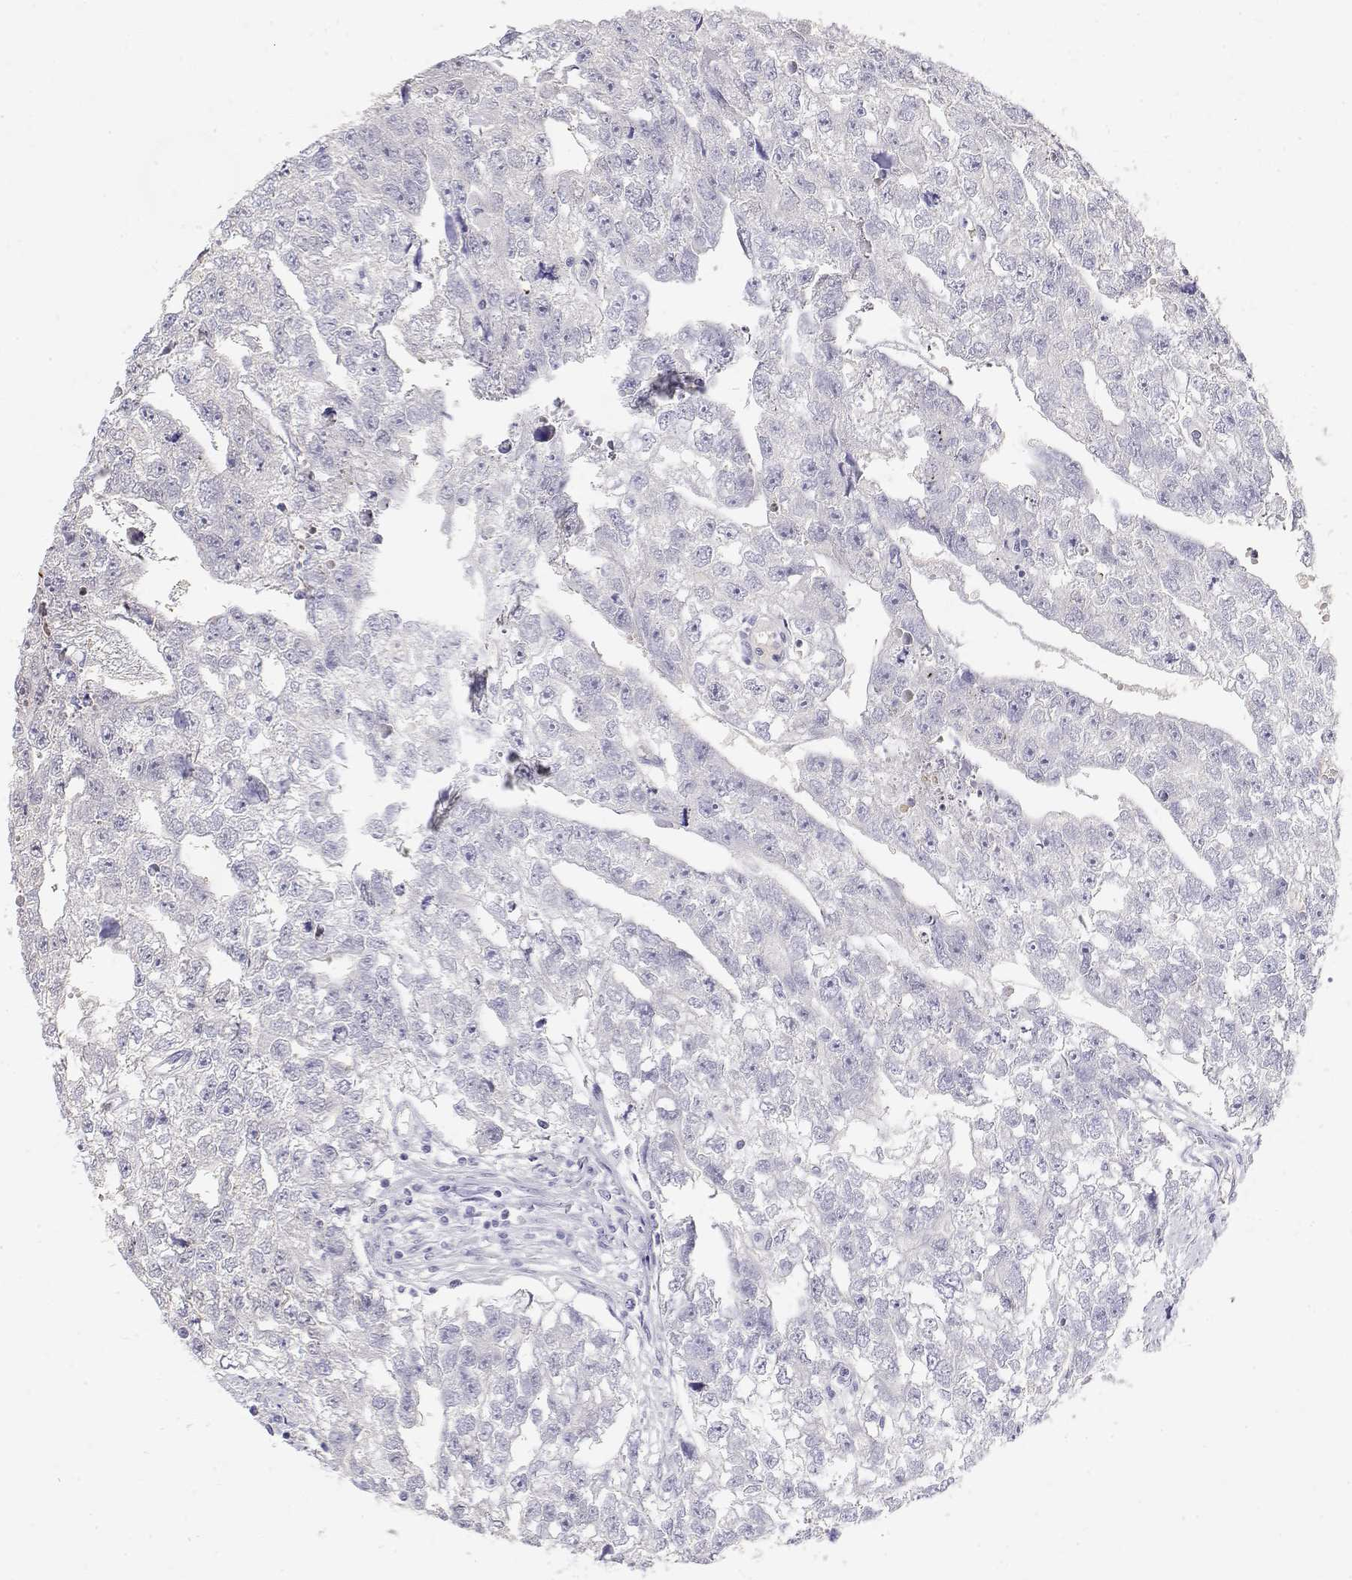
{"staining": {"intensity": "negative", "quantity": "none", "location": "none"}, "tissue": "testis cancer", "cell_type": "Tumor cells", "image_type": "cancer", "snomed": [{"axis": "morphology", "description": "Carcinoma, Embryonal, NOS"}, {"axis": "morphology", "description": "Teratoma, malignant, NOS"}, {"axis": "topography", "description": "Testis"}], "caption": "This is an immunohistochemistry photomicrograph of malignant teratoma (testis). There is no staining in tumor cells.", "gene": "MISP", "patient": {"sex": "male", "age": 44}}